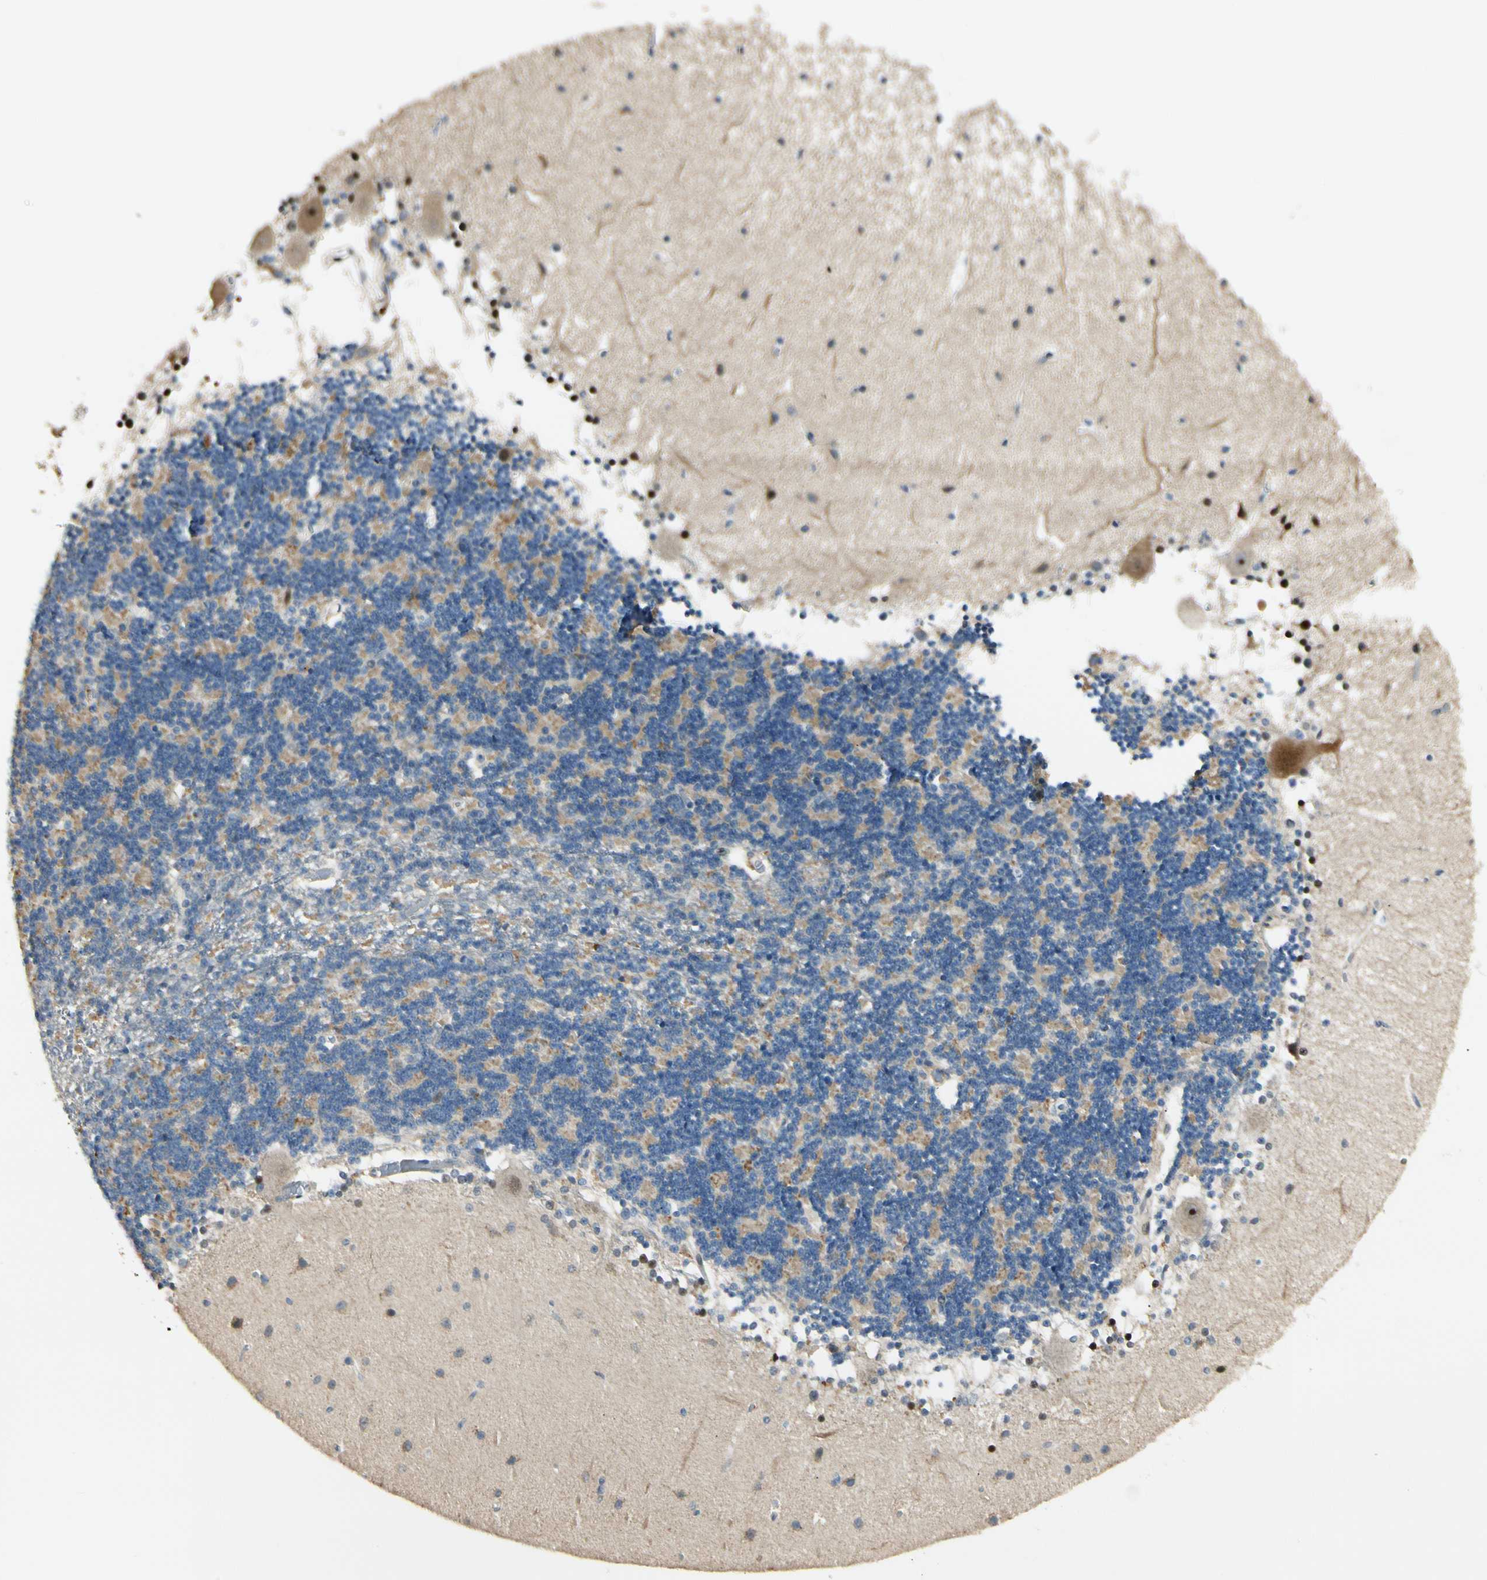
{"staining": {"intensity": "negative", "quantity": "none", "location": "none"}, "tissue": "cerebellum", "cell_type": "Cells in granular layer", "image_type": "normal", "snomed": [{"axis": "morphology", "description": "Normal tissue, NOS"}, {"axis": "topography", "description": "Cerebellum"}], "caption": "A high-resolution image shows IHC staining of unremarkable cerebellum, which shows no significant expression in cells in granular layer.", "gene": "P4HA3", "patient": {"sex": "female", "age": 54}}